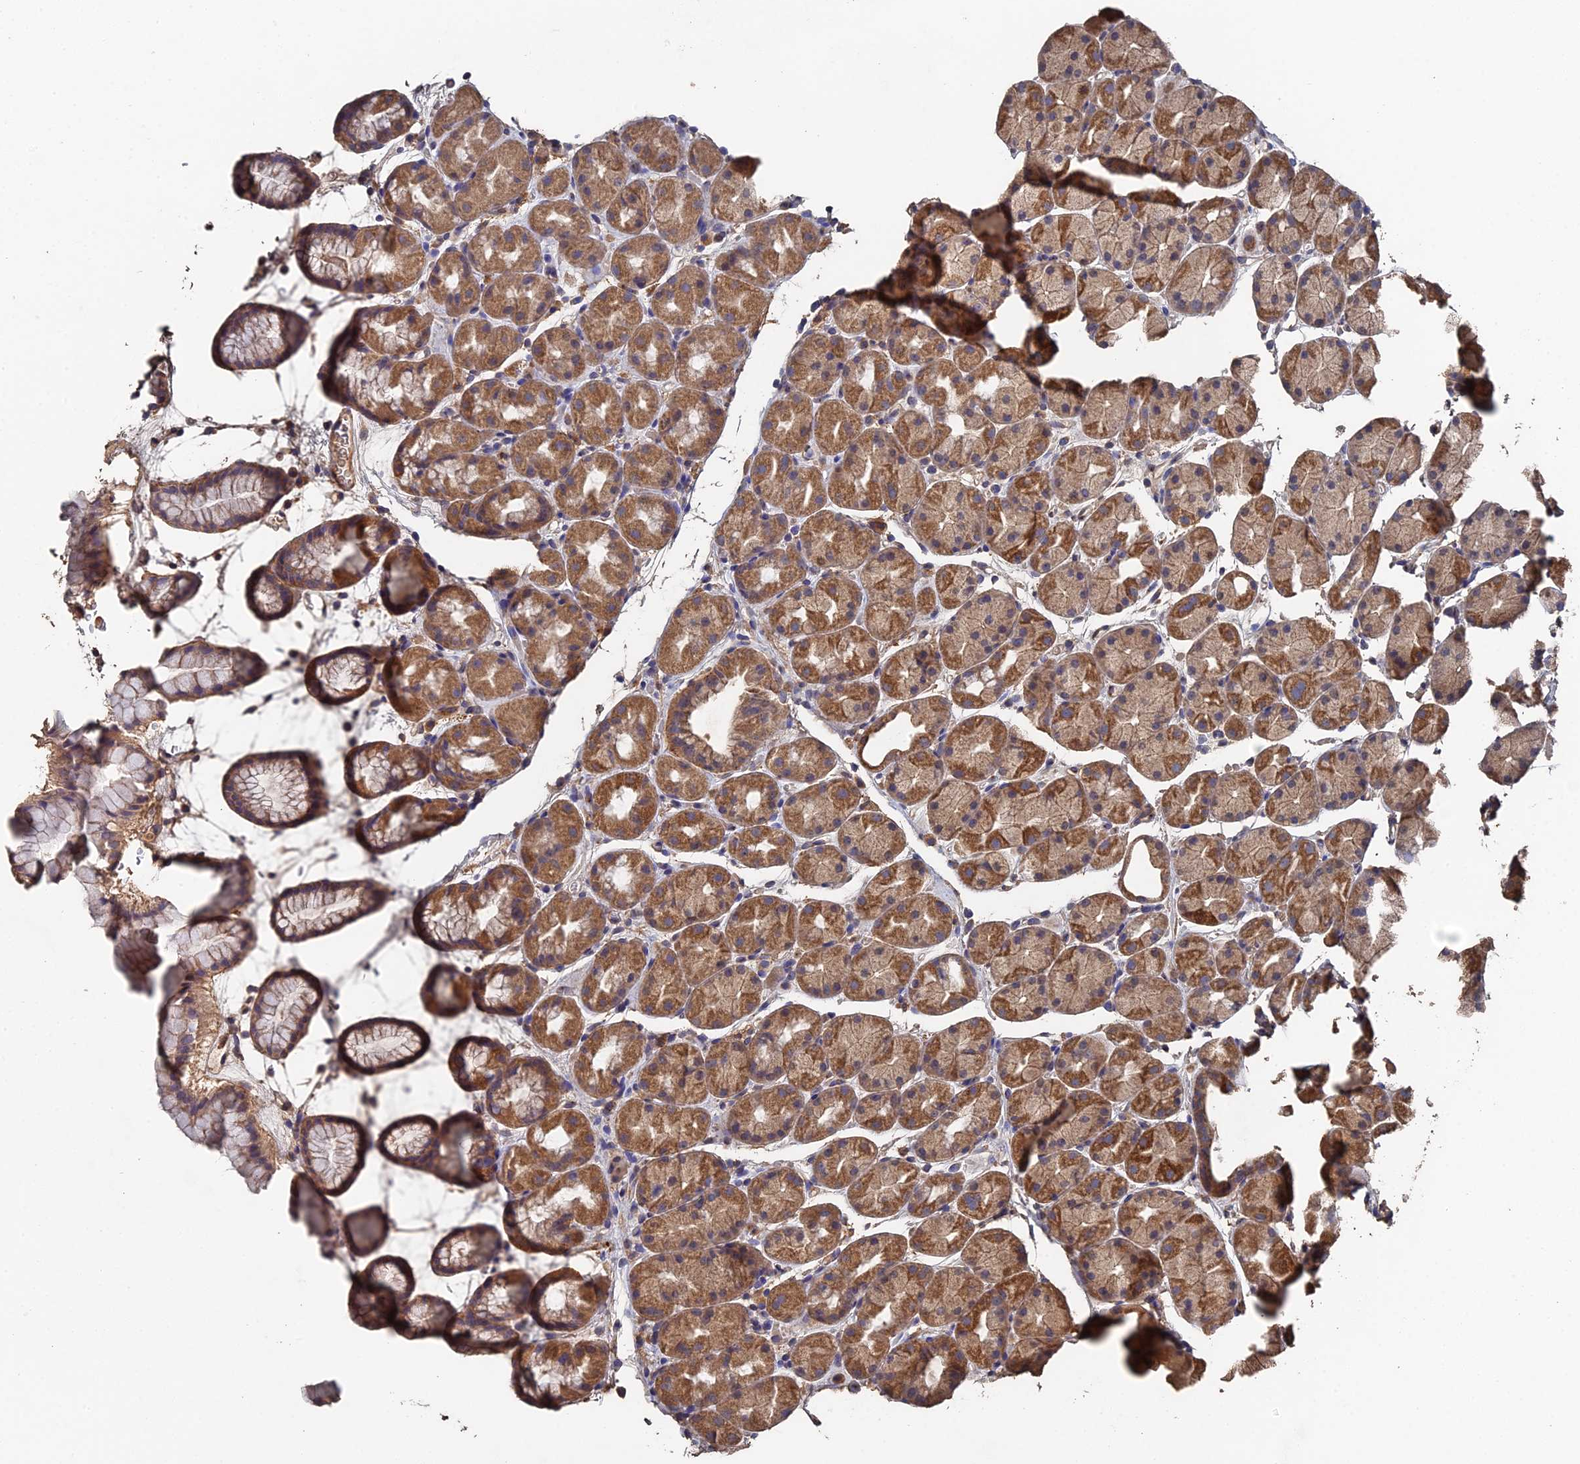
{"staining": {"intensity": "strong", "quantity": ">75%", "location": "cytoplasmic/membranous"}, "tissue": "stomach", "cell_type": "Glandular cells", "image_type": "normal", "snomed": [{"axis": "morphology", "description": "Normal tissue, NOS"}, {"axis": "topography", "description": "Stomach, upper"}, {"axis": "topography", "description": "Stomach"}], "caption": "This is a photomicrograph of immunohistochemistry staining of benign stomach, which shows strong staining in the cytoplasmic/membranous of glandular cells.", "gene": "SPANXN4", "patient": {"sex": "male", "age": 47}}